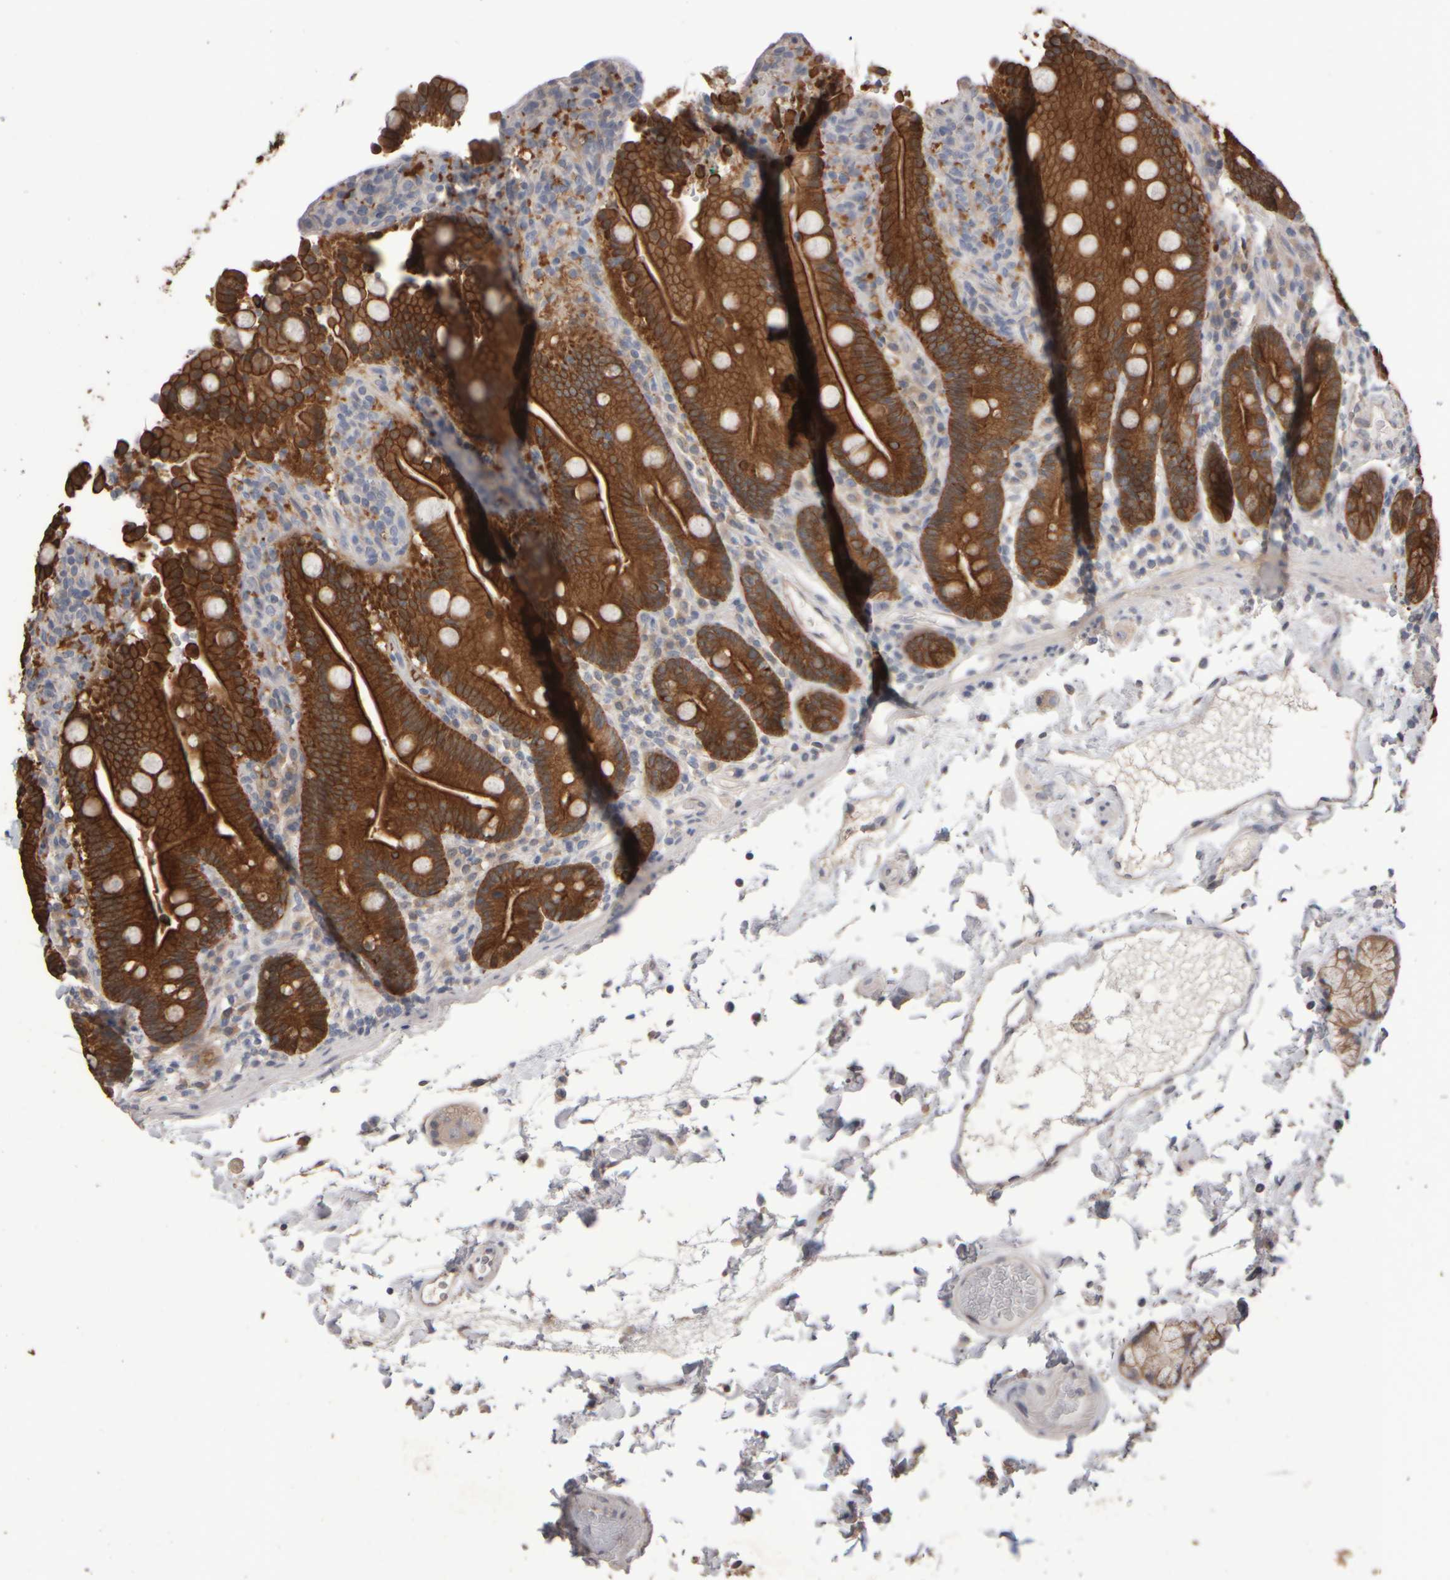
{"staining": {"intensity": "strong", "quantity": ">75%", "location": "cytoplasmic/membranous"}, "tissue": "duodenum", "cell_type": "Glandular cells", "image_type": "normal", "snomed": [{"axis": "morphology", "description": "Normal tissue, NOS"}, {"axis": "topography", "description": "Small intestine, NOS"}], "caption": "Protein analysis of normal duodenum reveals strong cytoplasmic/membranous staining in about >75% of glandular cells.", "gene": "EPHX2", "patient": {"sex": "female", "age": 71}}